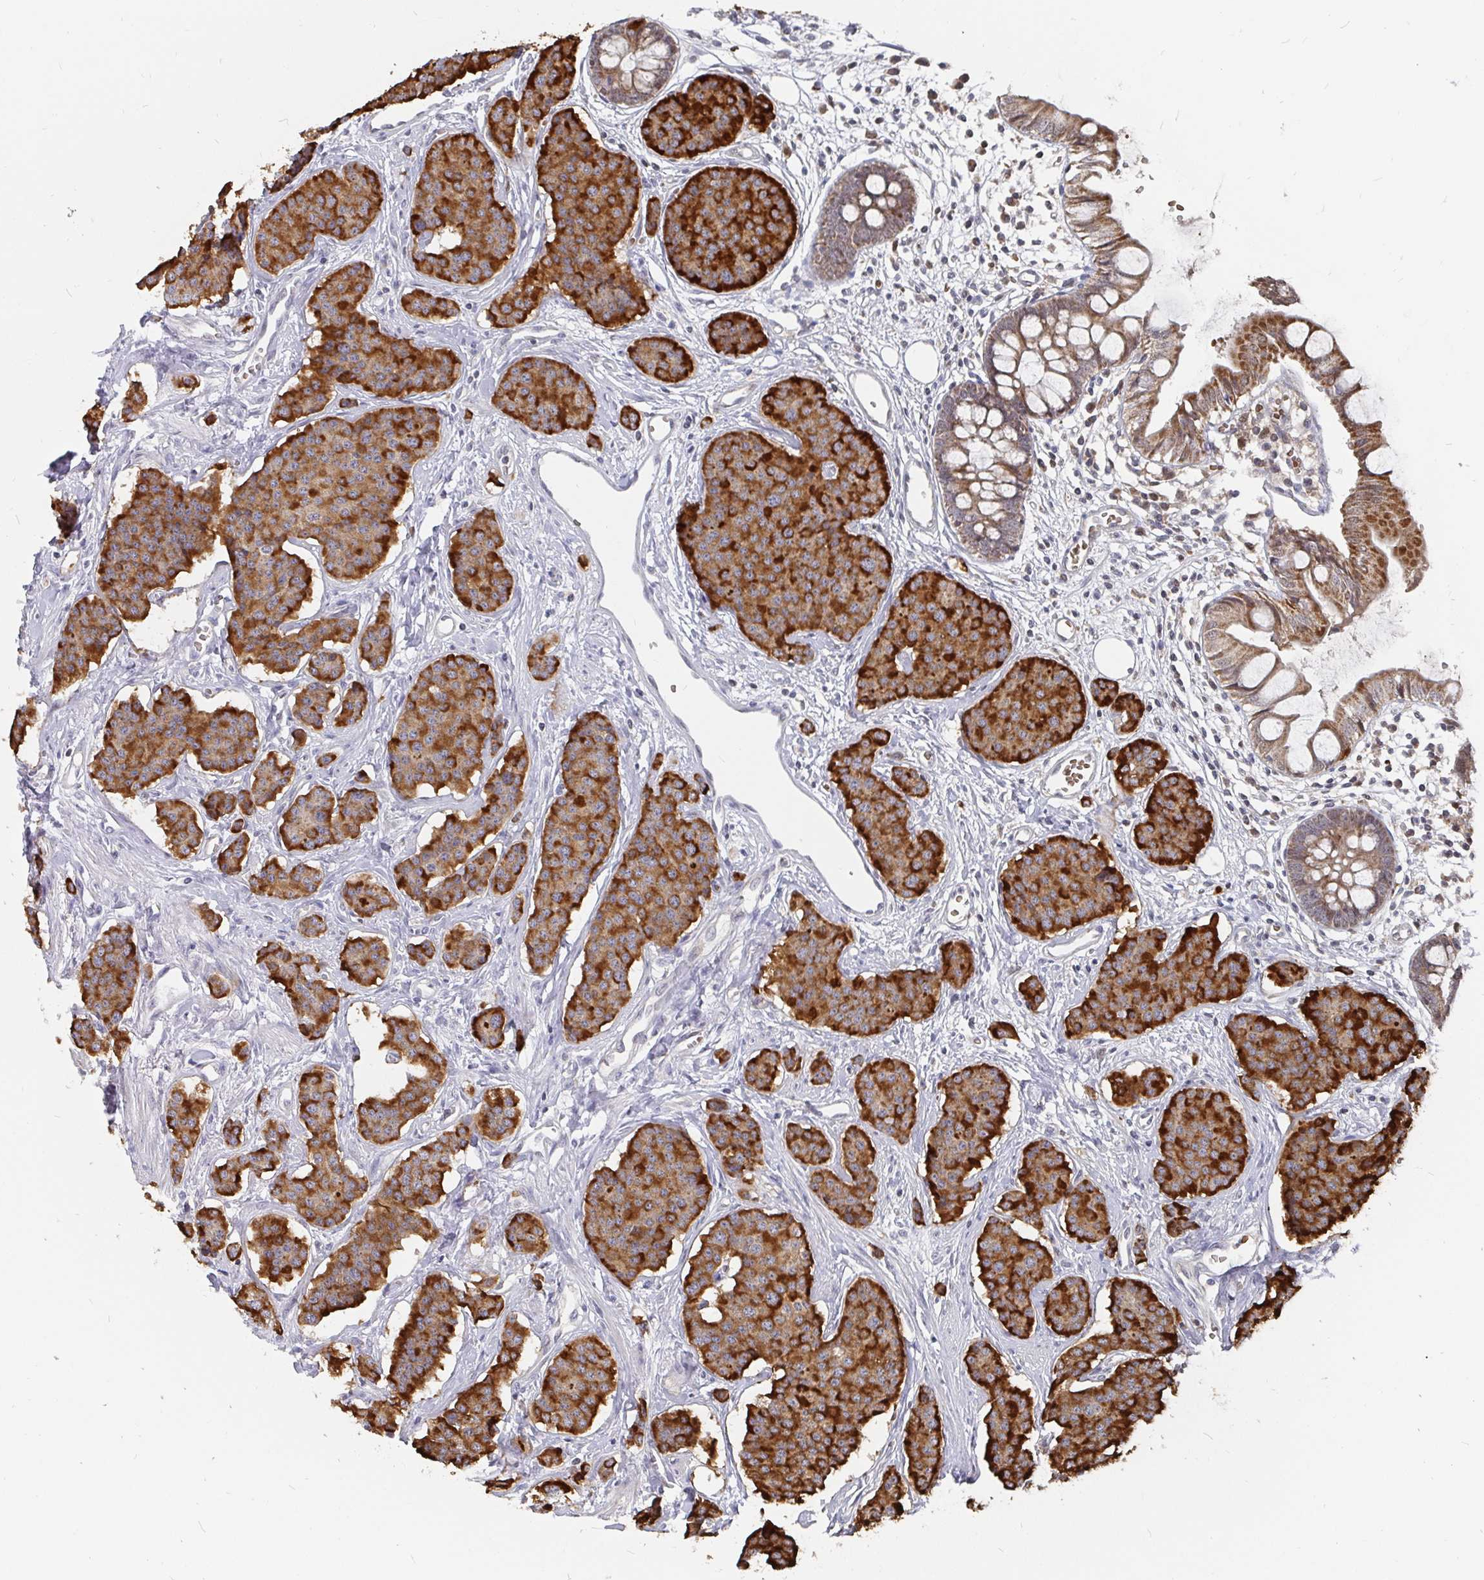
{"staining": {"intensity": "strong", "quantity": ">75%", "location": "cytoplasmic/membranous"}, "tissue": "carcinoid", "cell_type": "Tumor cells", "image_type": "cancer", "snomed": [{"axis": "morphology", "description": "Carcinoid, malignant, NOS"}, {"axis": "topography", "description": "Small intestine"}], "caption": "A brown stain labels strong cytoplasmic/membranous positivity of a protein in human carcinoid (malignant) tumor cells. Ihc stains the protein of interest in brown and the nuclei are stained blue.", "gene": "PDF", "patient": {"sex": "female", "age": 64}}